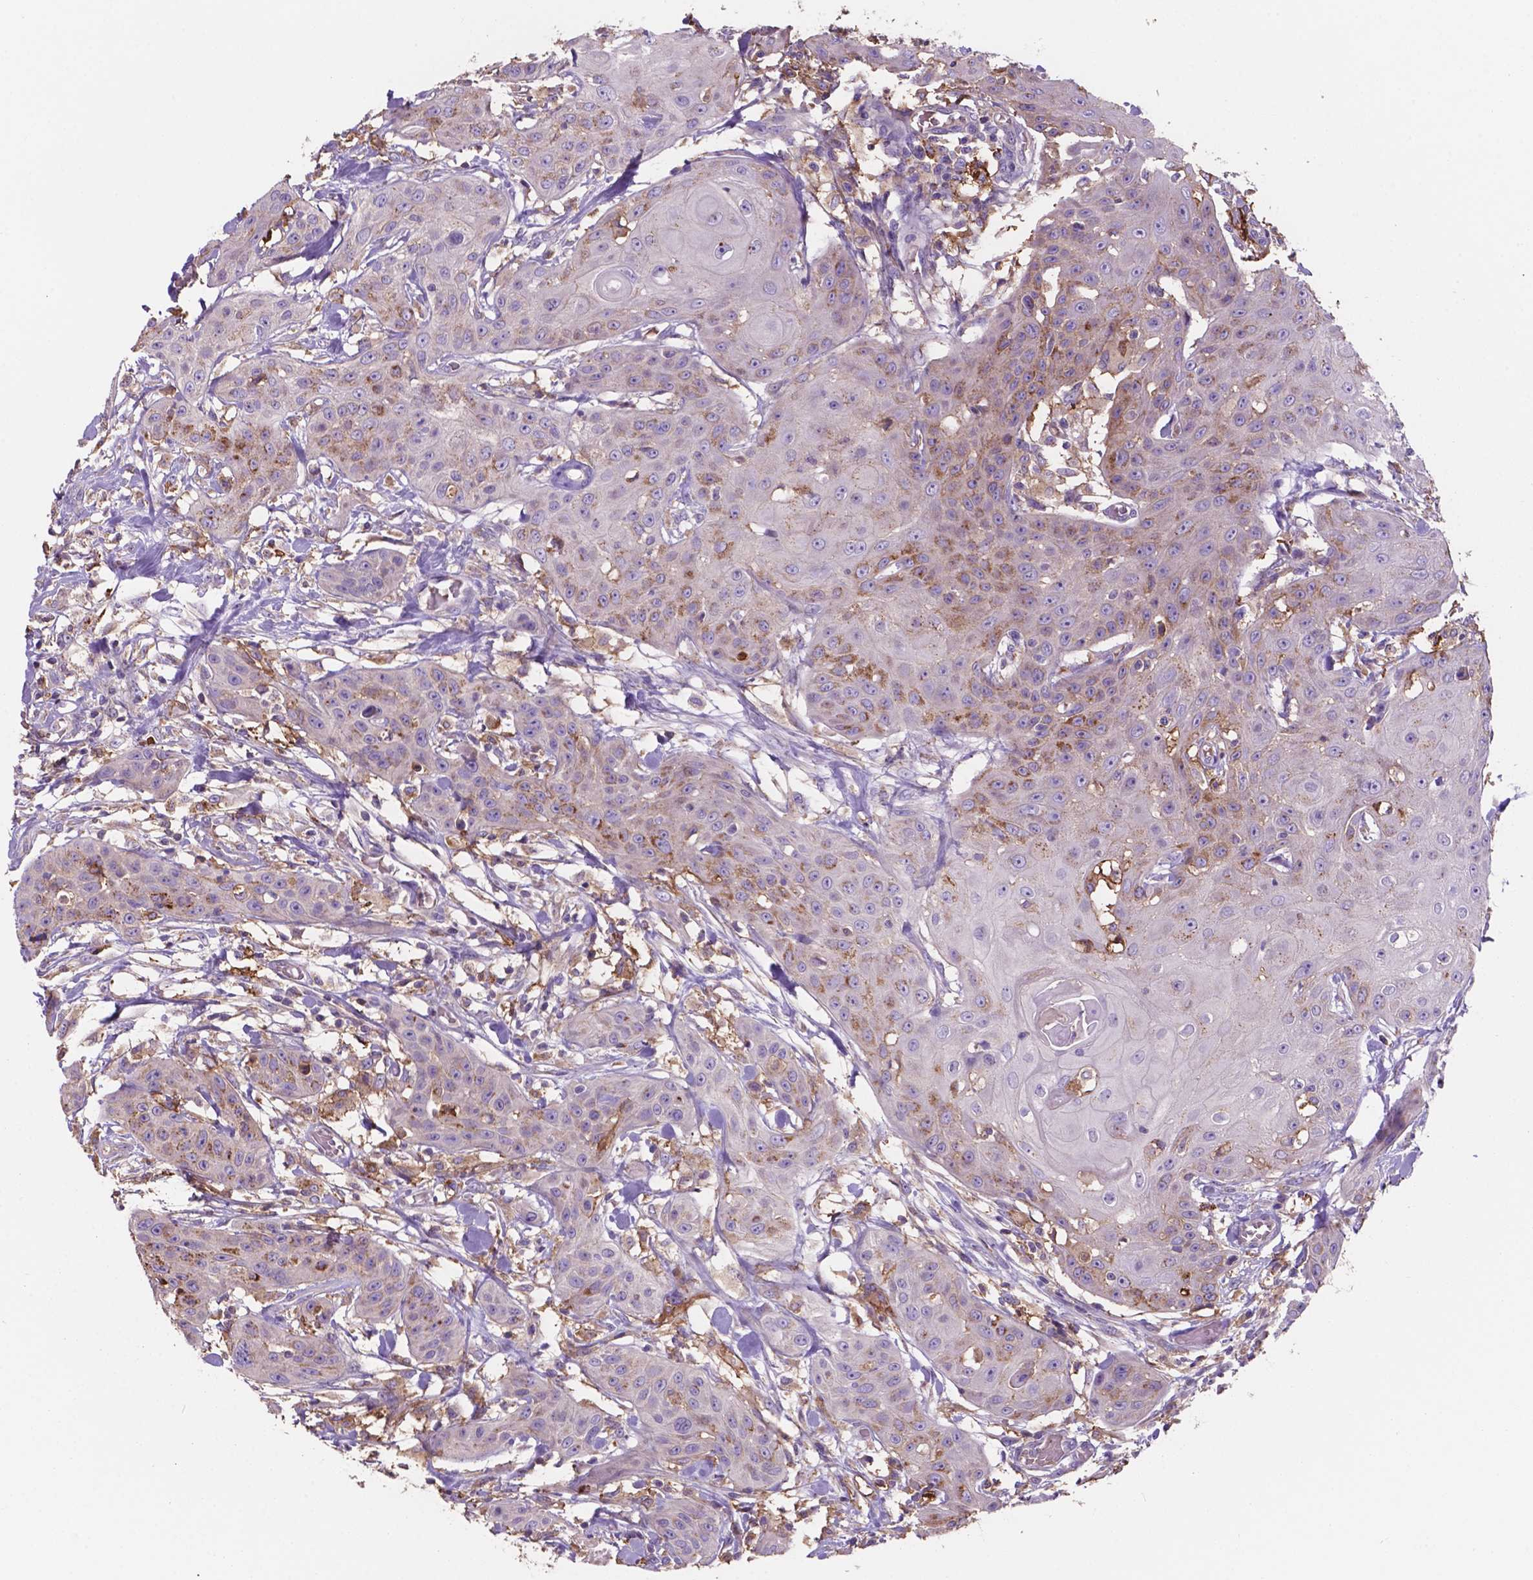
{"staining": {"intensity": "moderate", "quantity": "<25%", "location": "cytoplasmic/membranous"}, "tissue": "head and neck cancer", "cell_type": "Tumor cells", "image_type": "cancer", "snomed": [{"axis": "morphology", "description": "Squamous cell carcinoma, NOS"}, {"axis": "topography", "description": "Oral tissue"}, {"axis": "topography", "description": "Head-Neck"}], "caption": "Protein staining of head and neck cancer (squamous cell carcinoma) tissue demonstrates moderate cytoplasmic/membranous staining in about <25% of tumor cells.", "gene": "MKRN2OS", "patient": {"sex": "female", "age": 55}}